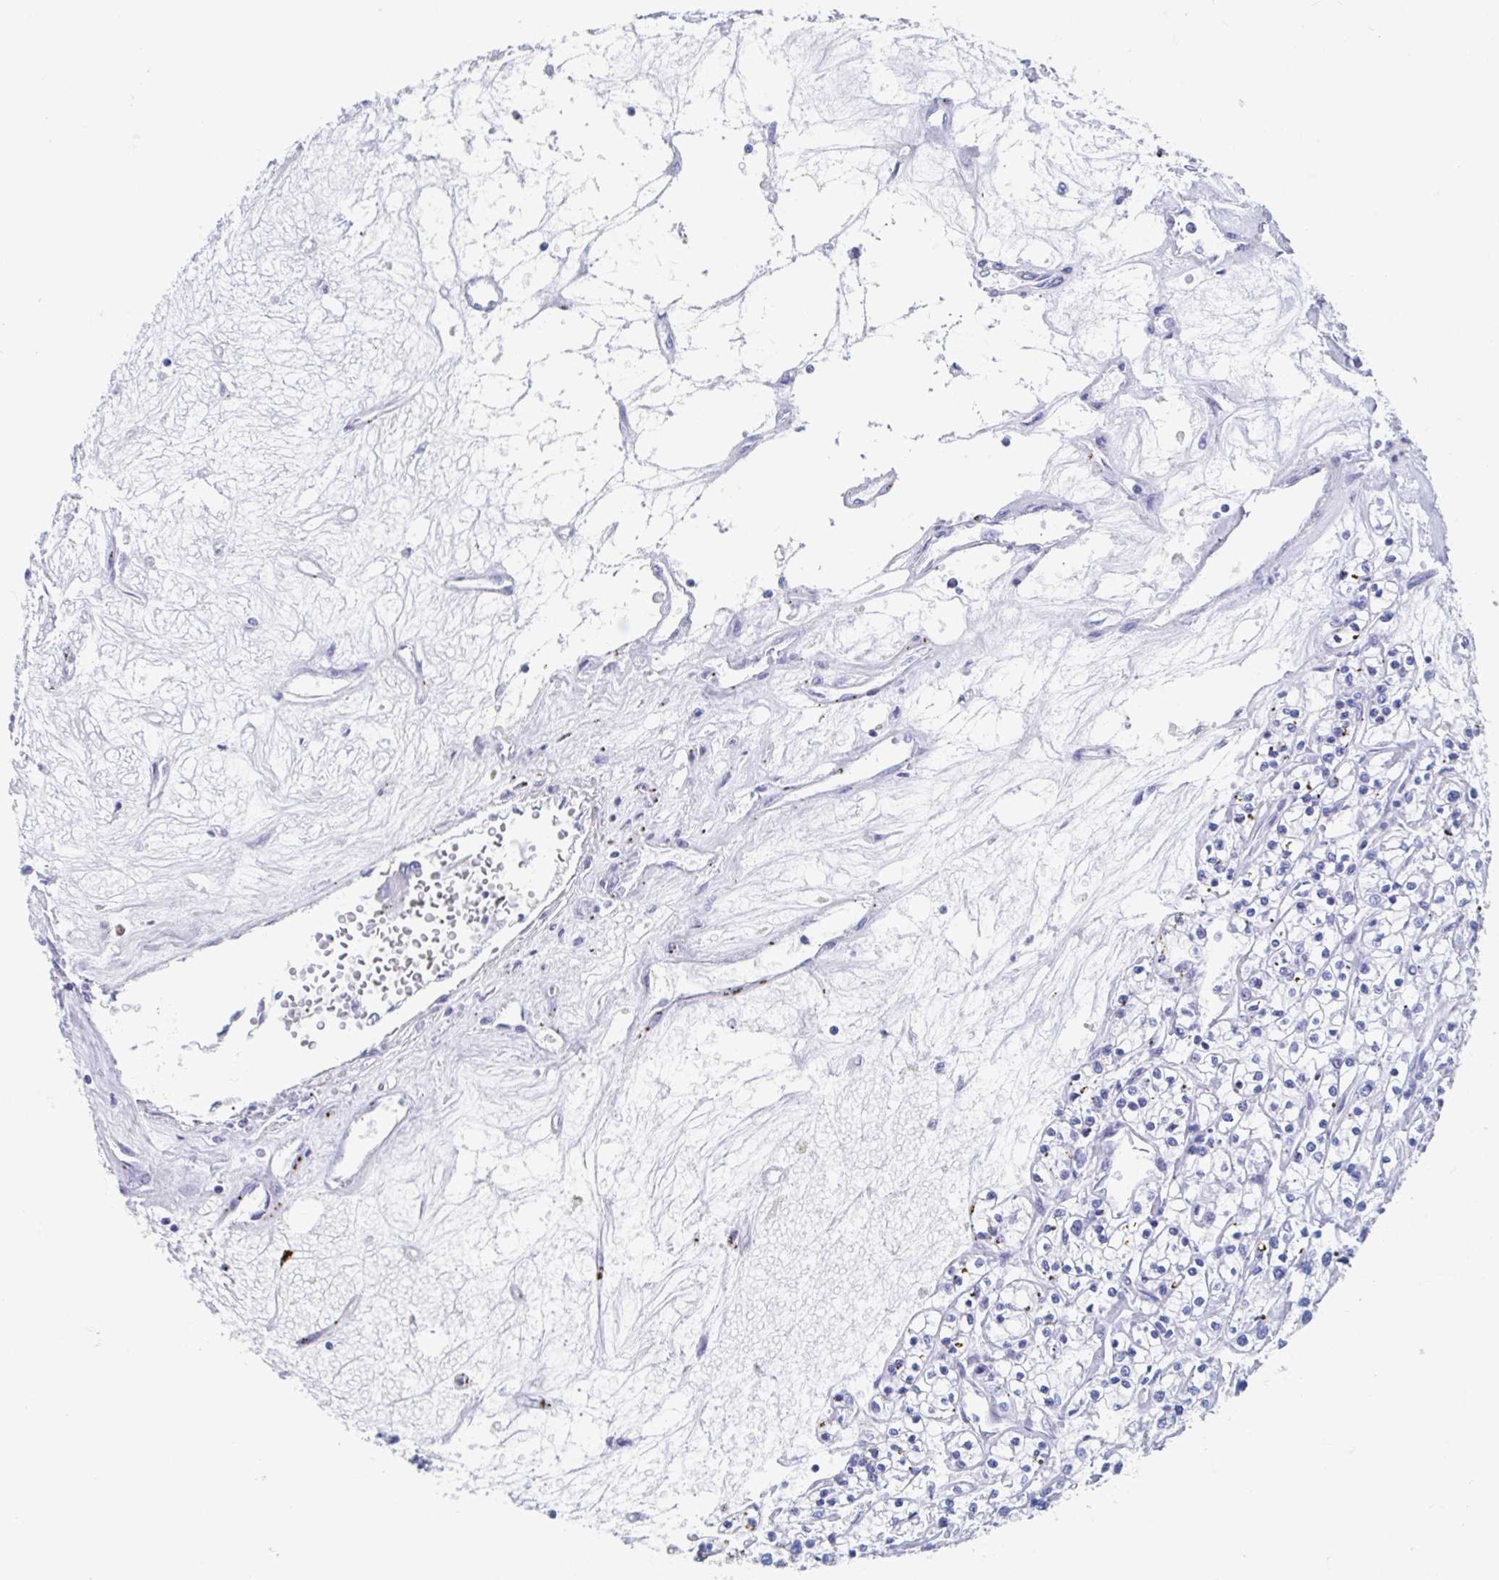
{"staining": {"intensity": "negative", "quantity": "none", "location": "none"}, "tissue": "renal cancer", "cell_type": "Tumor cells", "image_type": "cancer", "snomed": [{"axis": "morphology", "description": "Adenocarcinoma, NOS"}, {"axis": "topography", "description": "Kidney"}], "caption": "The immunohistochemistry (IHC) histopathology image has no significant positivity in tumor cells of renal cancer tissue.", "gene": "SHCBP1L", "patient": {"sex": "female", "age": 59}}